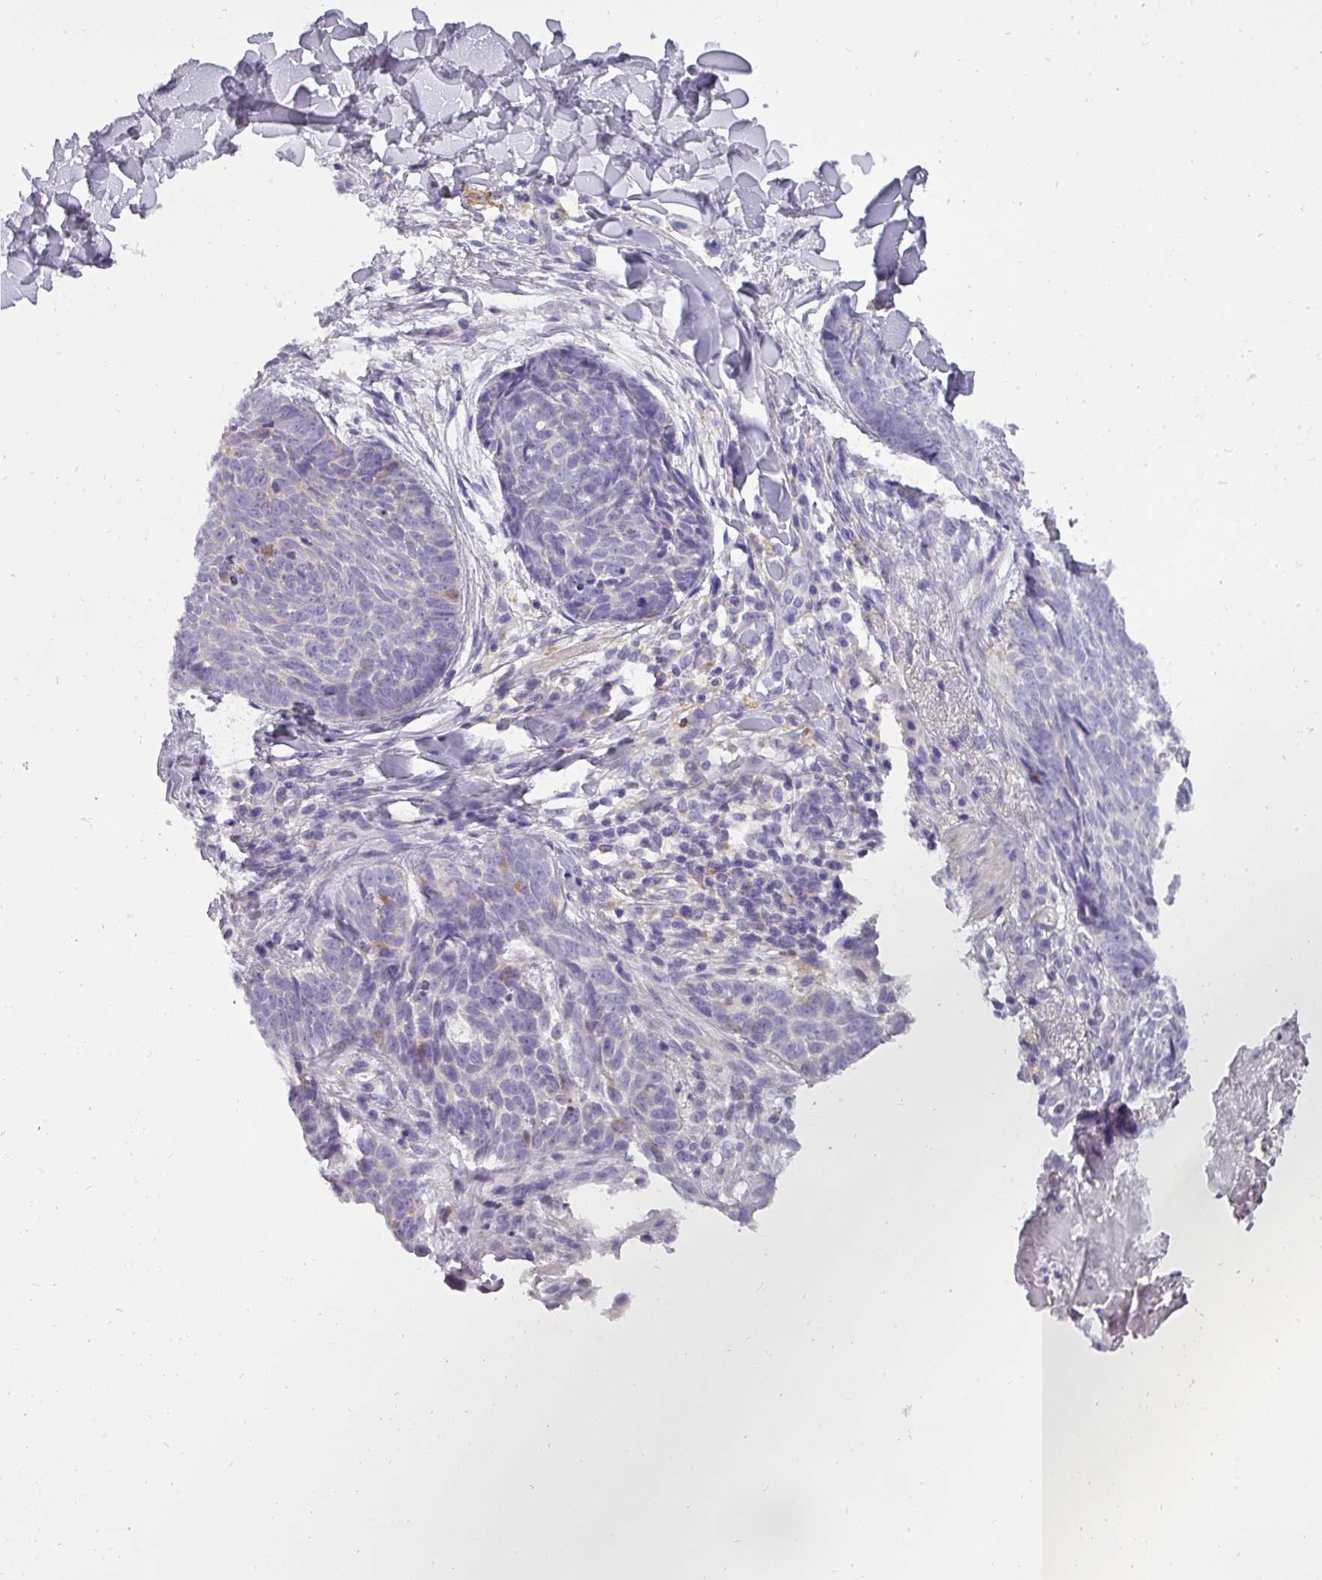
{"staining": {"intensity": "negative", "quantity": "none", "location": "none"}, "tissue": "skin cancer", "cell_type": "Tumor cells", "image_type": "cancer", "snomed": [{"axis": "morphology", "description": "Basal cell carcinoma"}, {"axis": "topography", "description": "Skin"}], "caption": "This histopathology image is of skin cancer (basal cell carcinoma) stained with IHC to label a protein in brown with the nuclei are counter-stained blue. There is no positivity in tumor cells.", "gene": "ATP6V1D", "patient": {"sex": "female", "age": 61}}